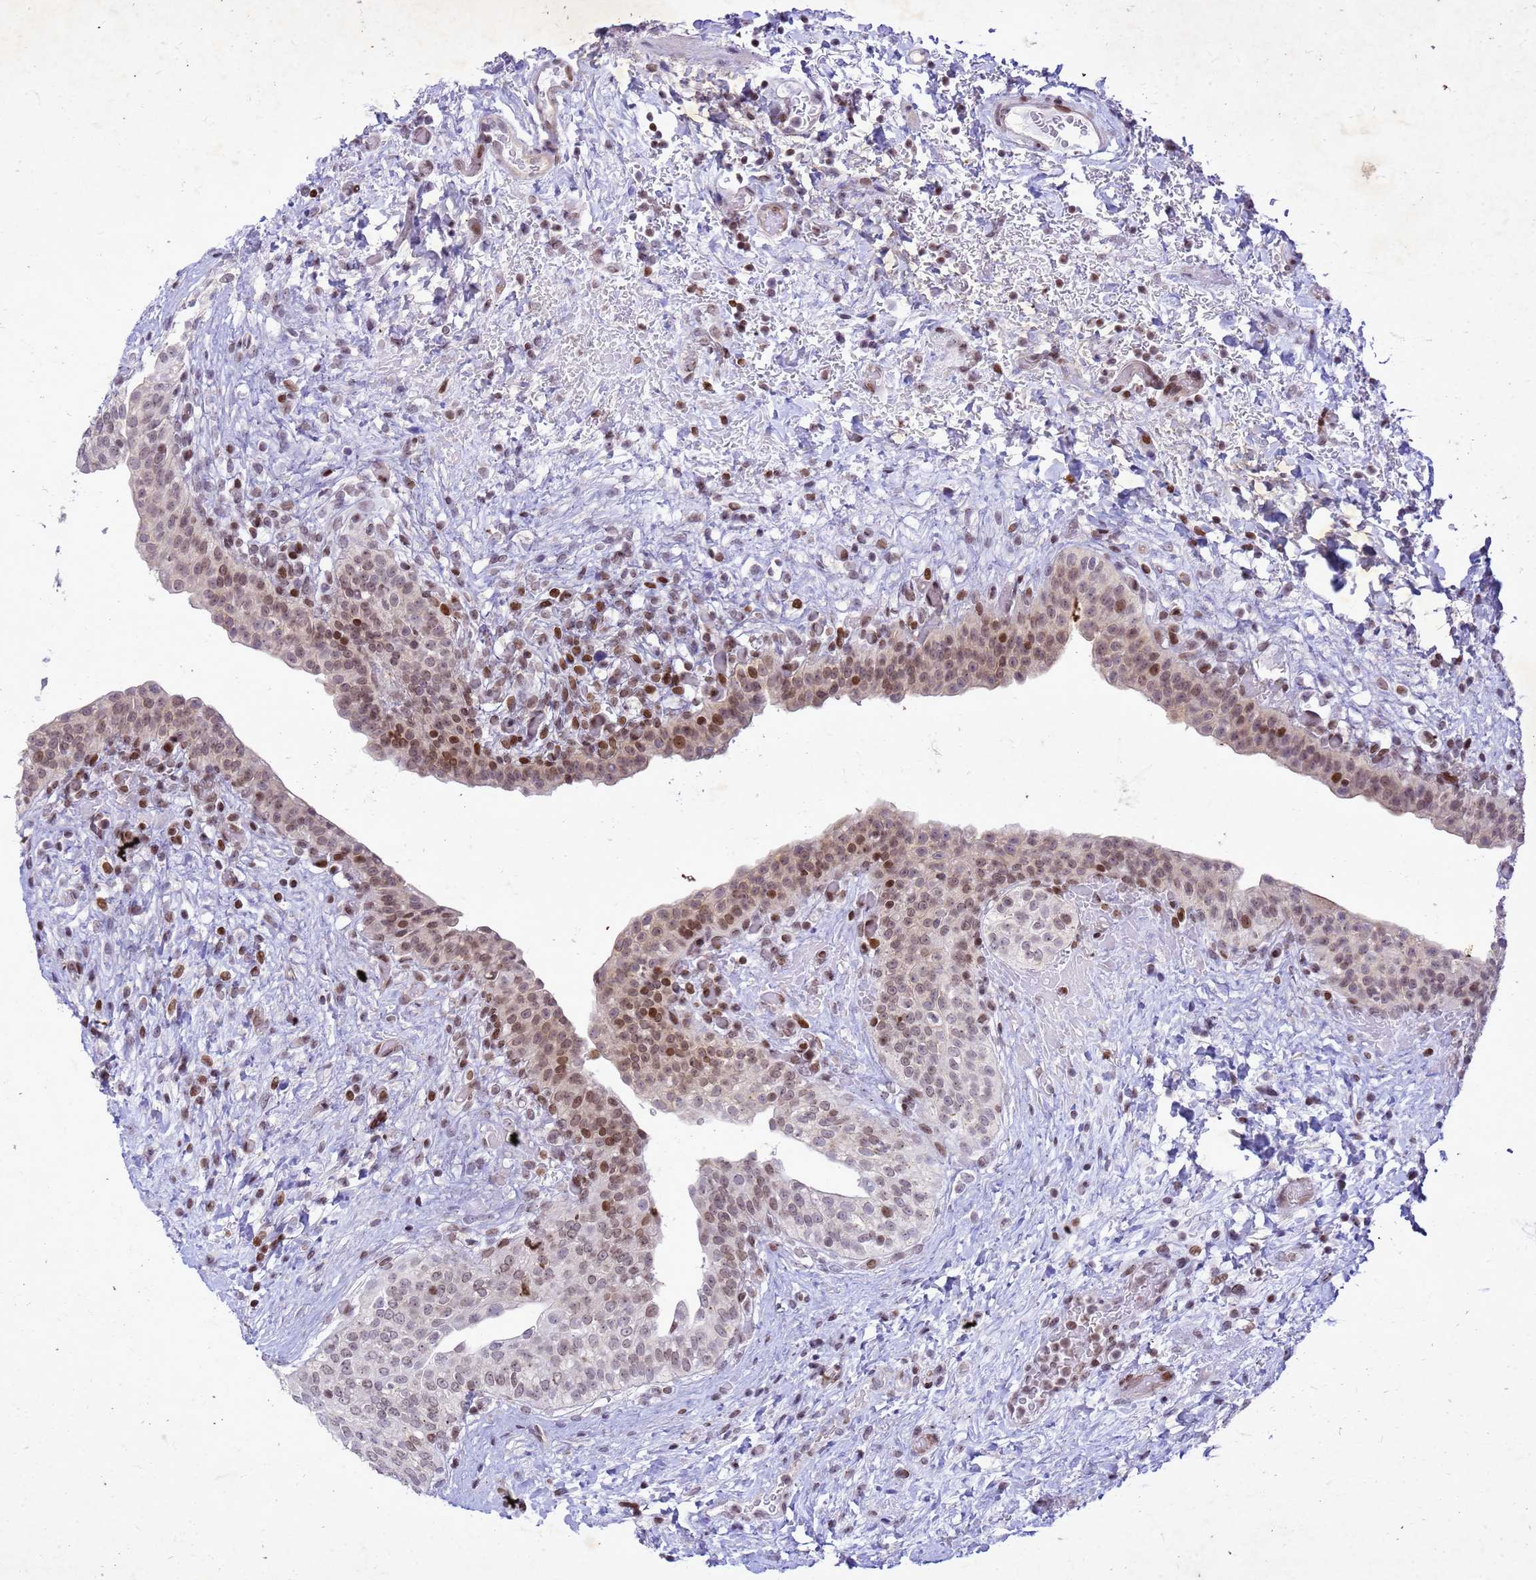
{"staining": {"intensity": "moderate", "quantity": "25%-75%", "location": "nuclear"}, "tissue": "urinary bladder", "cell_type": "Urothelial cells", "image_type": "normal", "snomed": [{"axis": "morphology", "description": "Normal tissue, NOS"}, {"axis": "topography", "description": "Urinary bladder"}], "caption": "Urinary bladder stained with a protein marker displays moderate staining in urothelial cells.", "gene": "COPS9", "patient": {"sex": "male", "age": 69}}